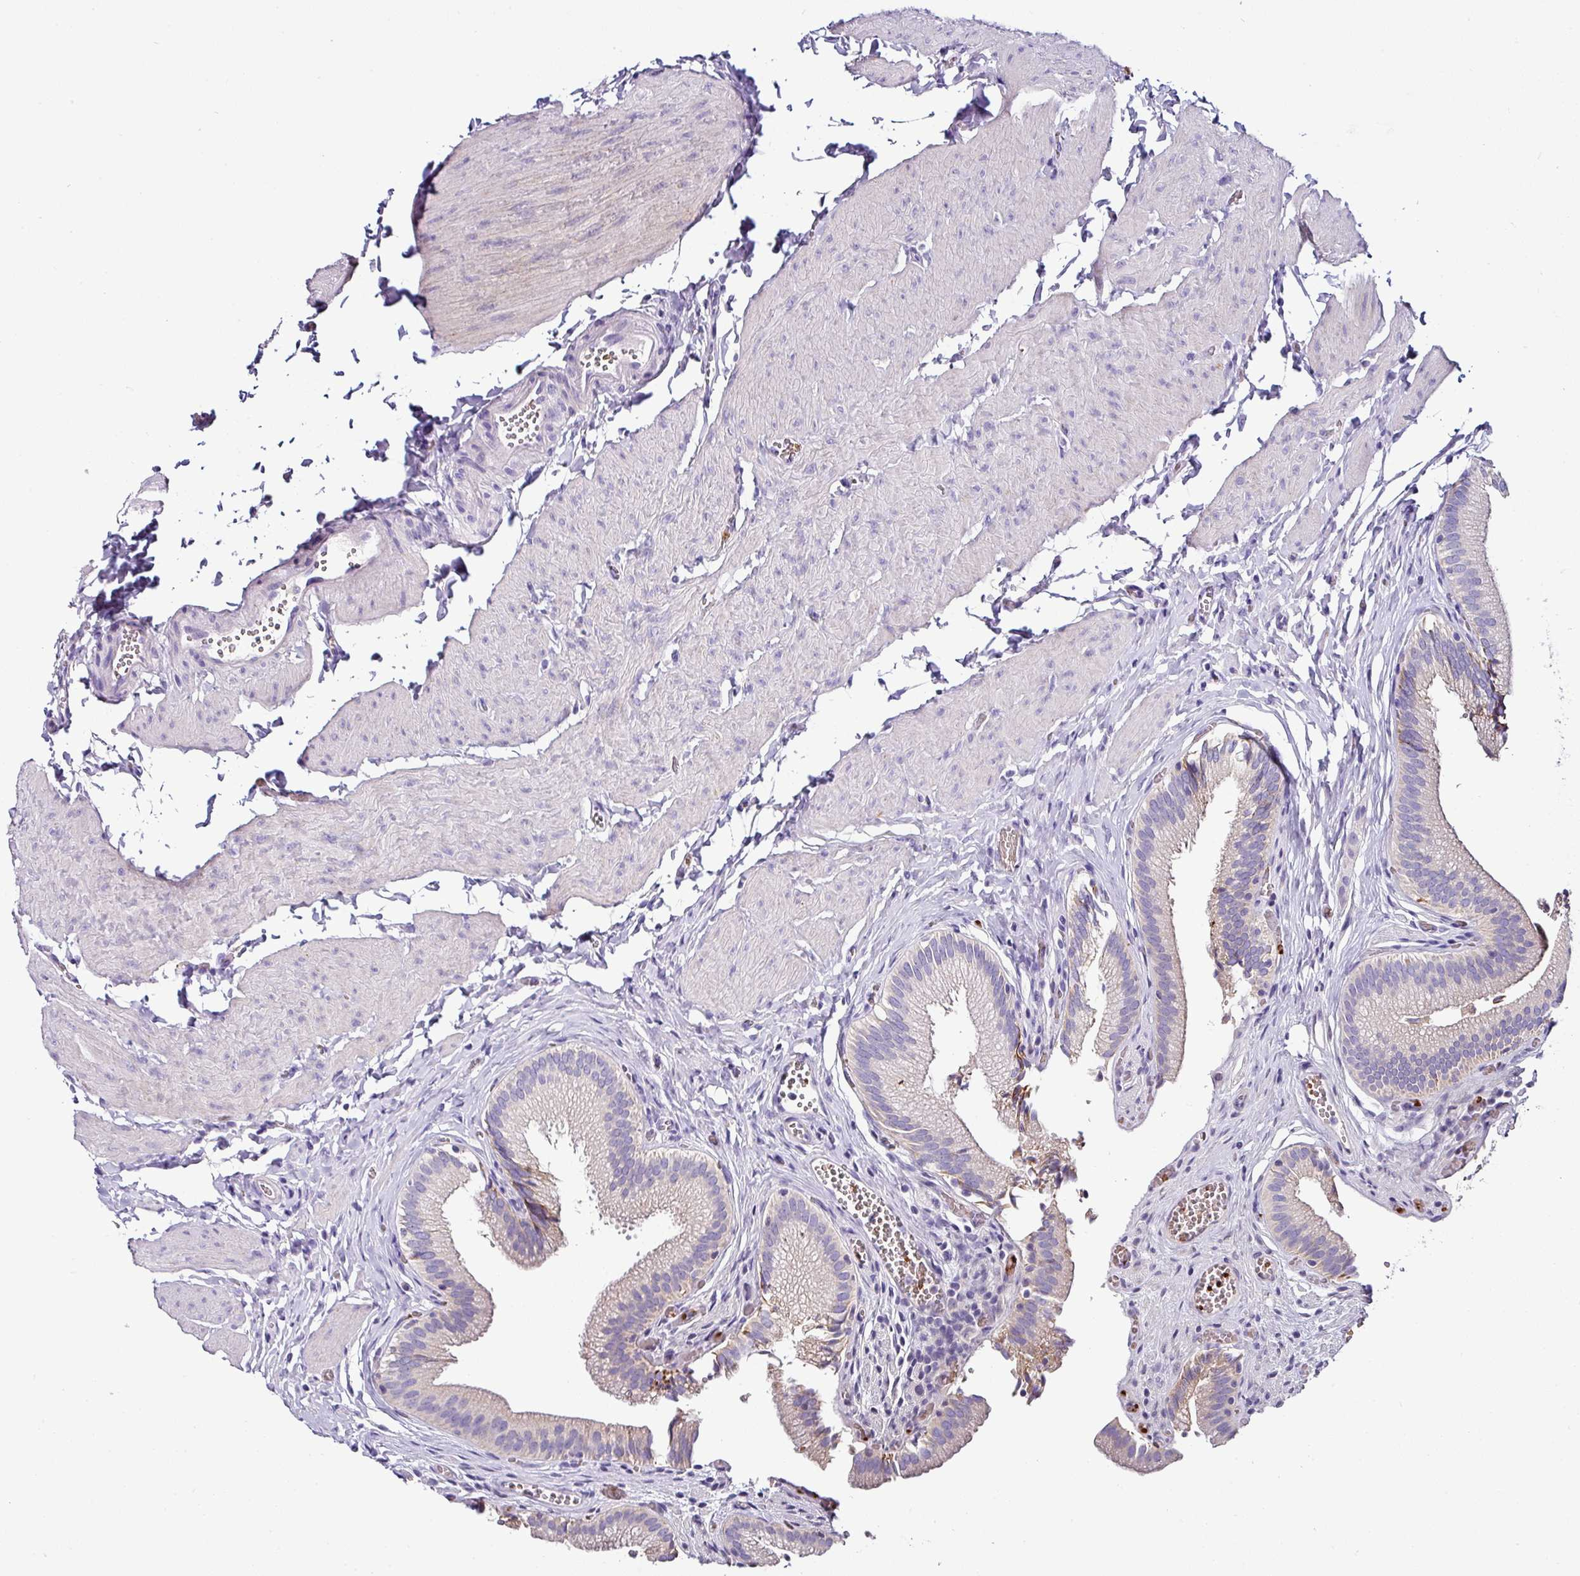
{"staining": {"intensity": "negative", "quantity": "none", "location": "none"}, "tissue": "gallbladder", "cell_type": "Glandular cells", "image_type": "normal", "snomed": [{"axis": "morphology", "description": "Normal tissue, NOS"}, {"axis": "topography", "description": "Gallbladder"}, {"axis": "topography", "description": "Peripheral nerve tissue"}], "caption": "High power microscopy micrograph of an IHC micrograph of benign gallbladder, revealing no significant staining in glandular cells. (Stains: DAB immunohistochemistry with hematoxylin counter stain, Microscopy: brightfield microscopy at high magnification).", "gene": "NAPSA", "patient": {"sex": "male", "age": 17}}